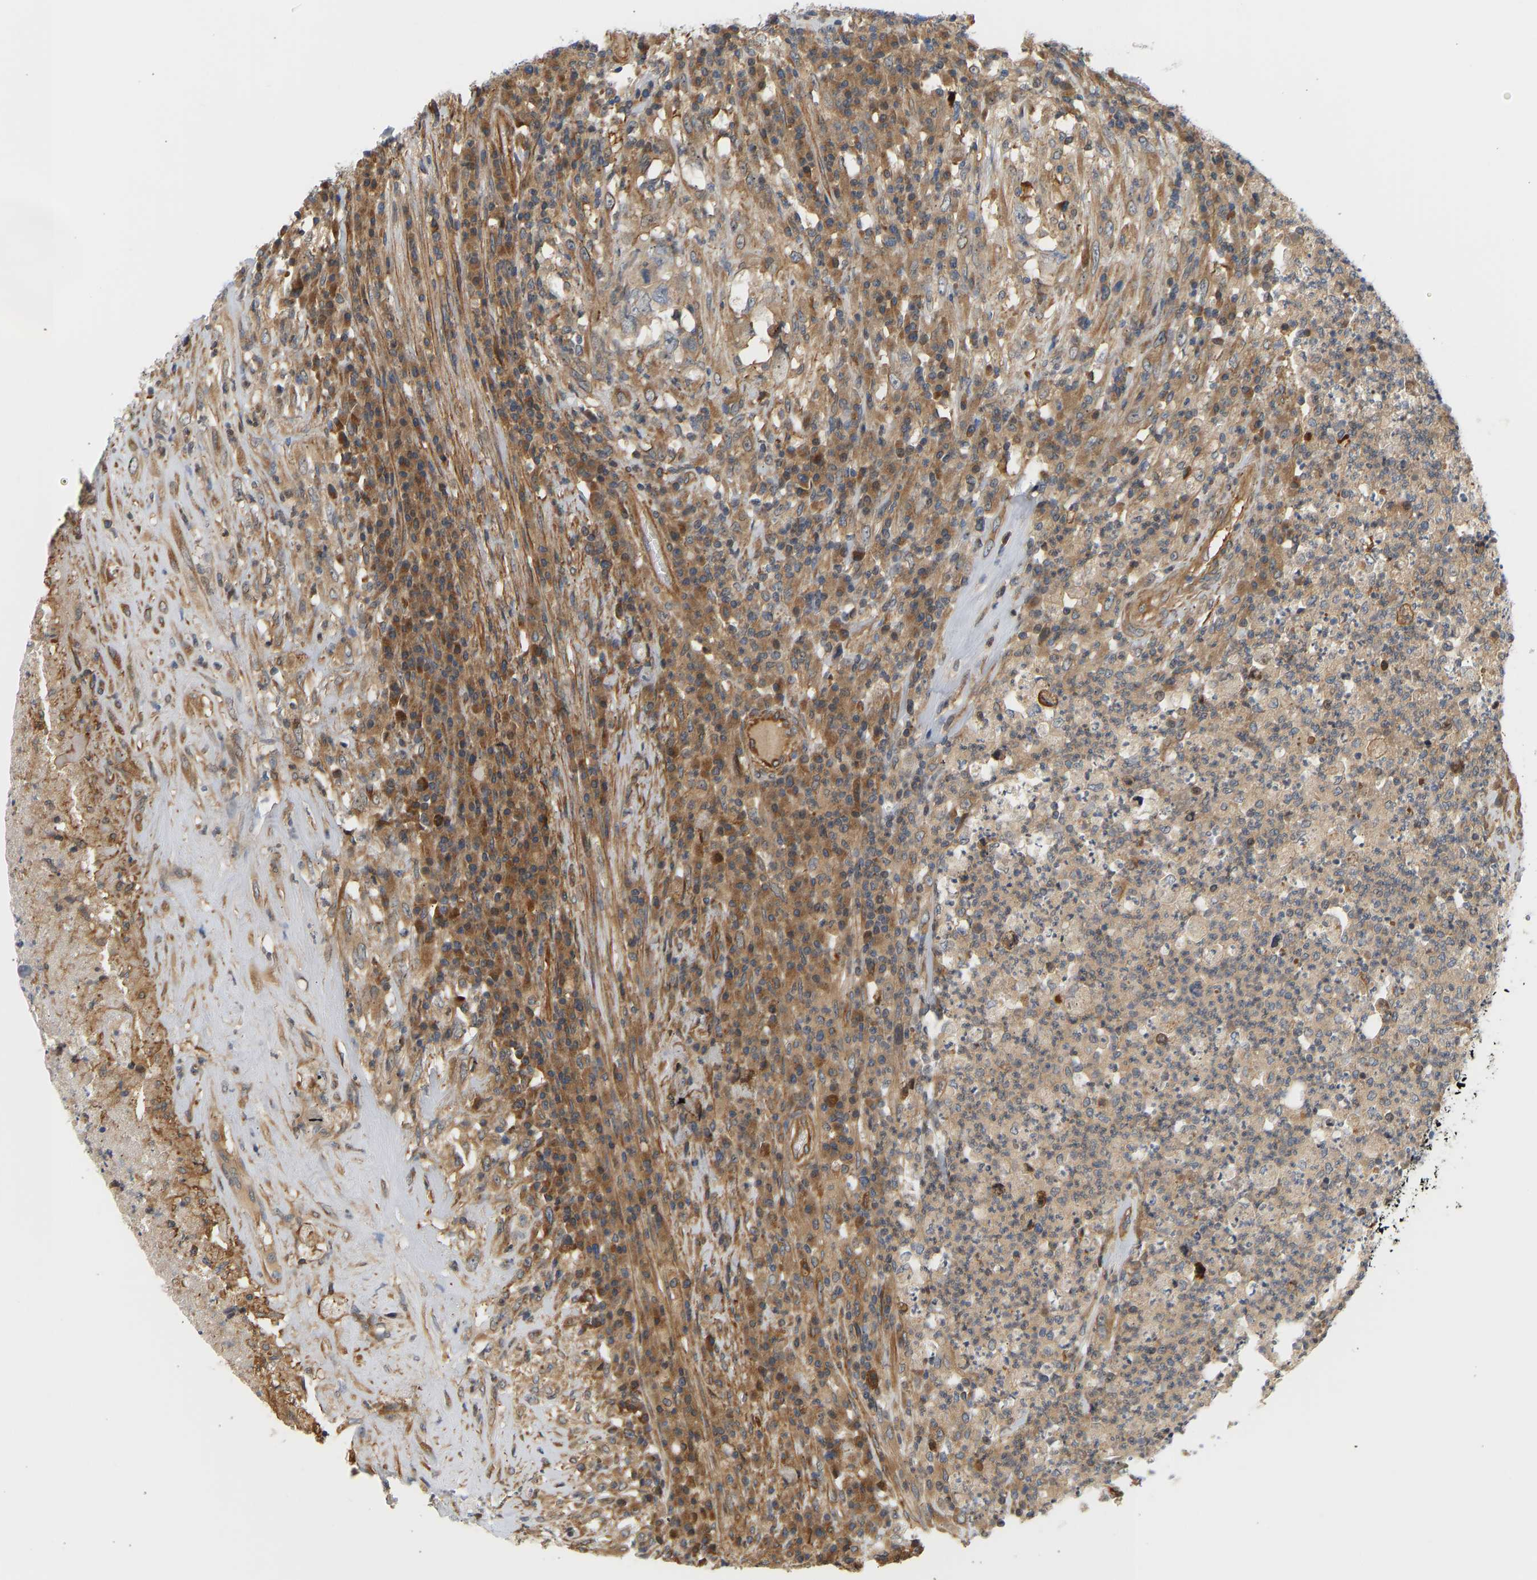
{"staining": {"intensity": "weak", "quantity": ">75%", "location": "cytoplasmic/membranous"}, "tissue": "testis cancer", "cell_type": "Tumor cells", "image_type": "cancer", "snomed": [{"axis": "morphology", "description": "Necrosis, NOS"}, {"axis": "morphology", "description": "Carcinoma, Embryonal, NOS"}, {"axis": "topography", "description": "Testis"}], "caption": "The image reveals staining of testis cancer (embryonal carcinoma), revealing weak cytoplasmic/membranous protein expression (brown color) within tumor cells.", "gene": "CEP57", "patient": {"sex": "male", "age": 19}}